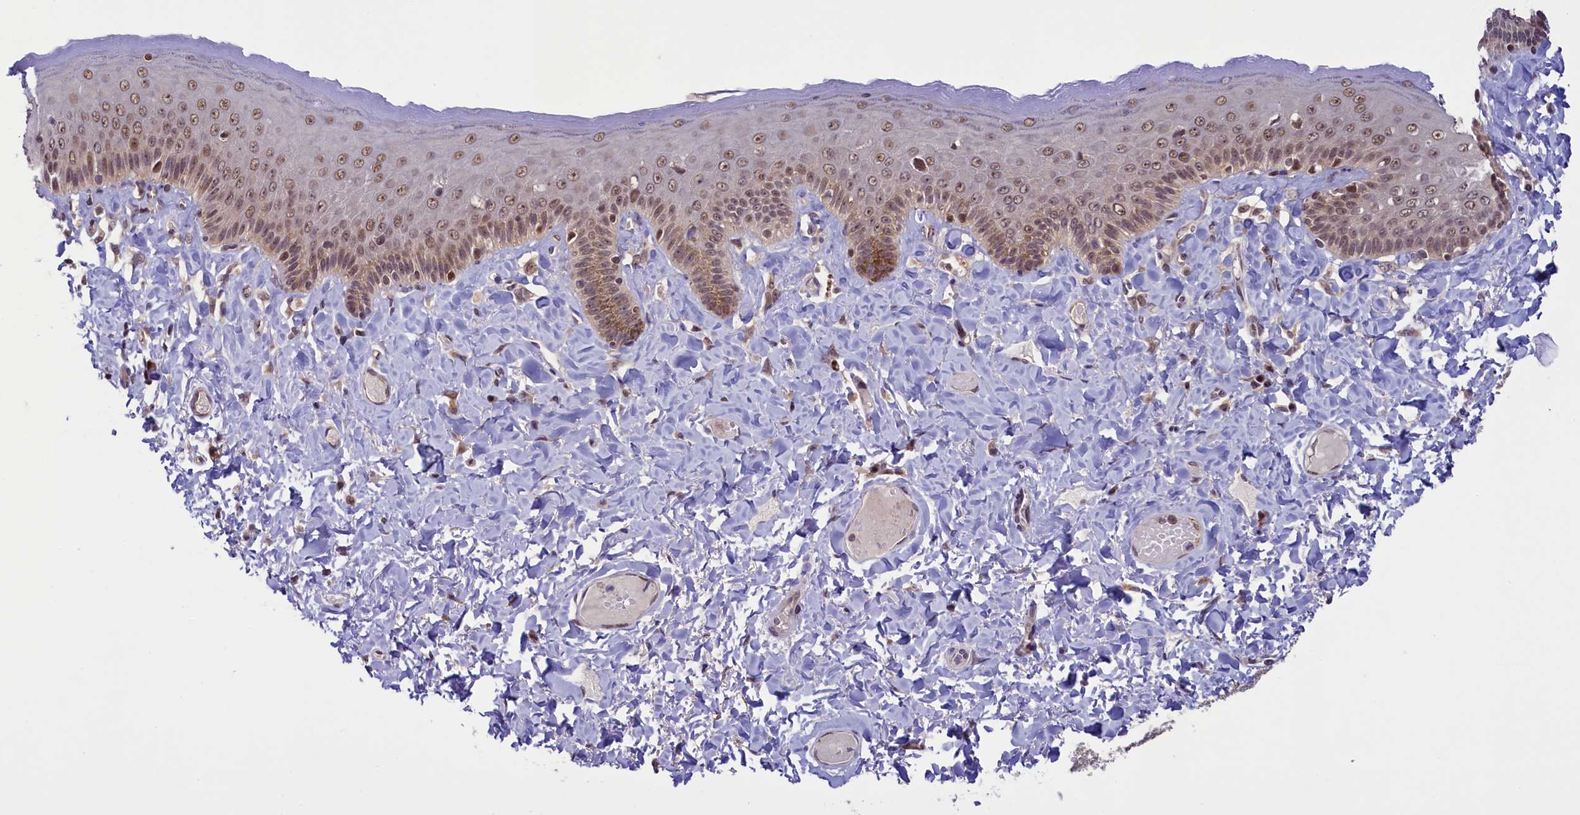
{"staining": {"intensity": "moderate", "quantity": ">75%", "location": "cytoplasmic/membranous,nuclear"}, "tissue": "skin", "cell_type": "Epidermal cells", "image_type": "normal", "snomed": [{"axis": "morphology", "description": "Normal tissue, NOS"}, {"axis": "topography", "description": "Anal"}], "caption": "Skin stained for a protein demonstrates moderate cytoplasmic/membranous,nuclear positivity in epidermal cells. (Brightfield microscopy of DAB IHC at high magnification).", "gene": "SLC7A6OS", "patient": {"sex": "male", "age": 69}}